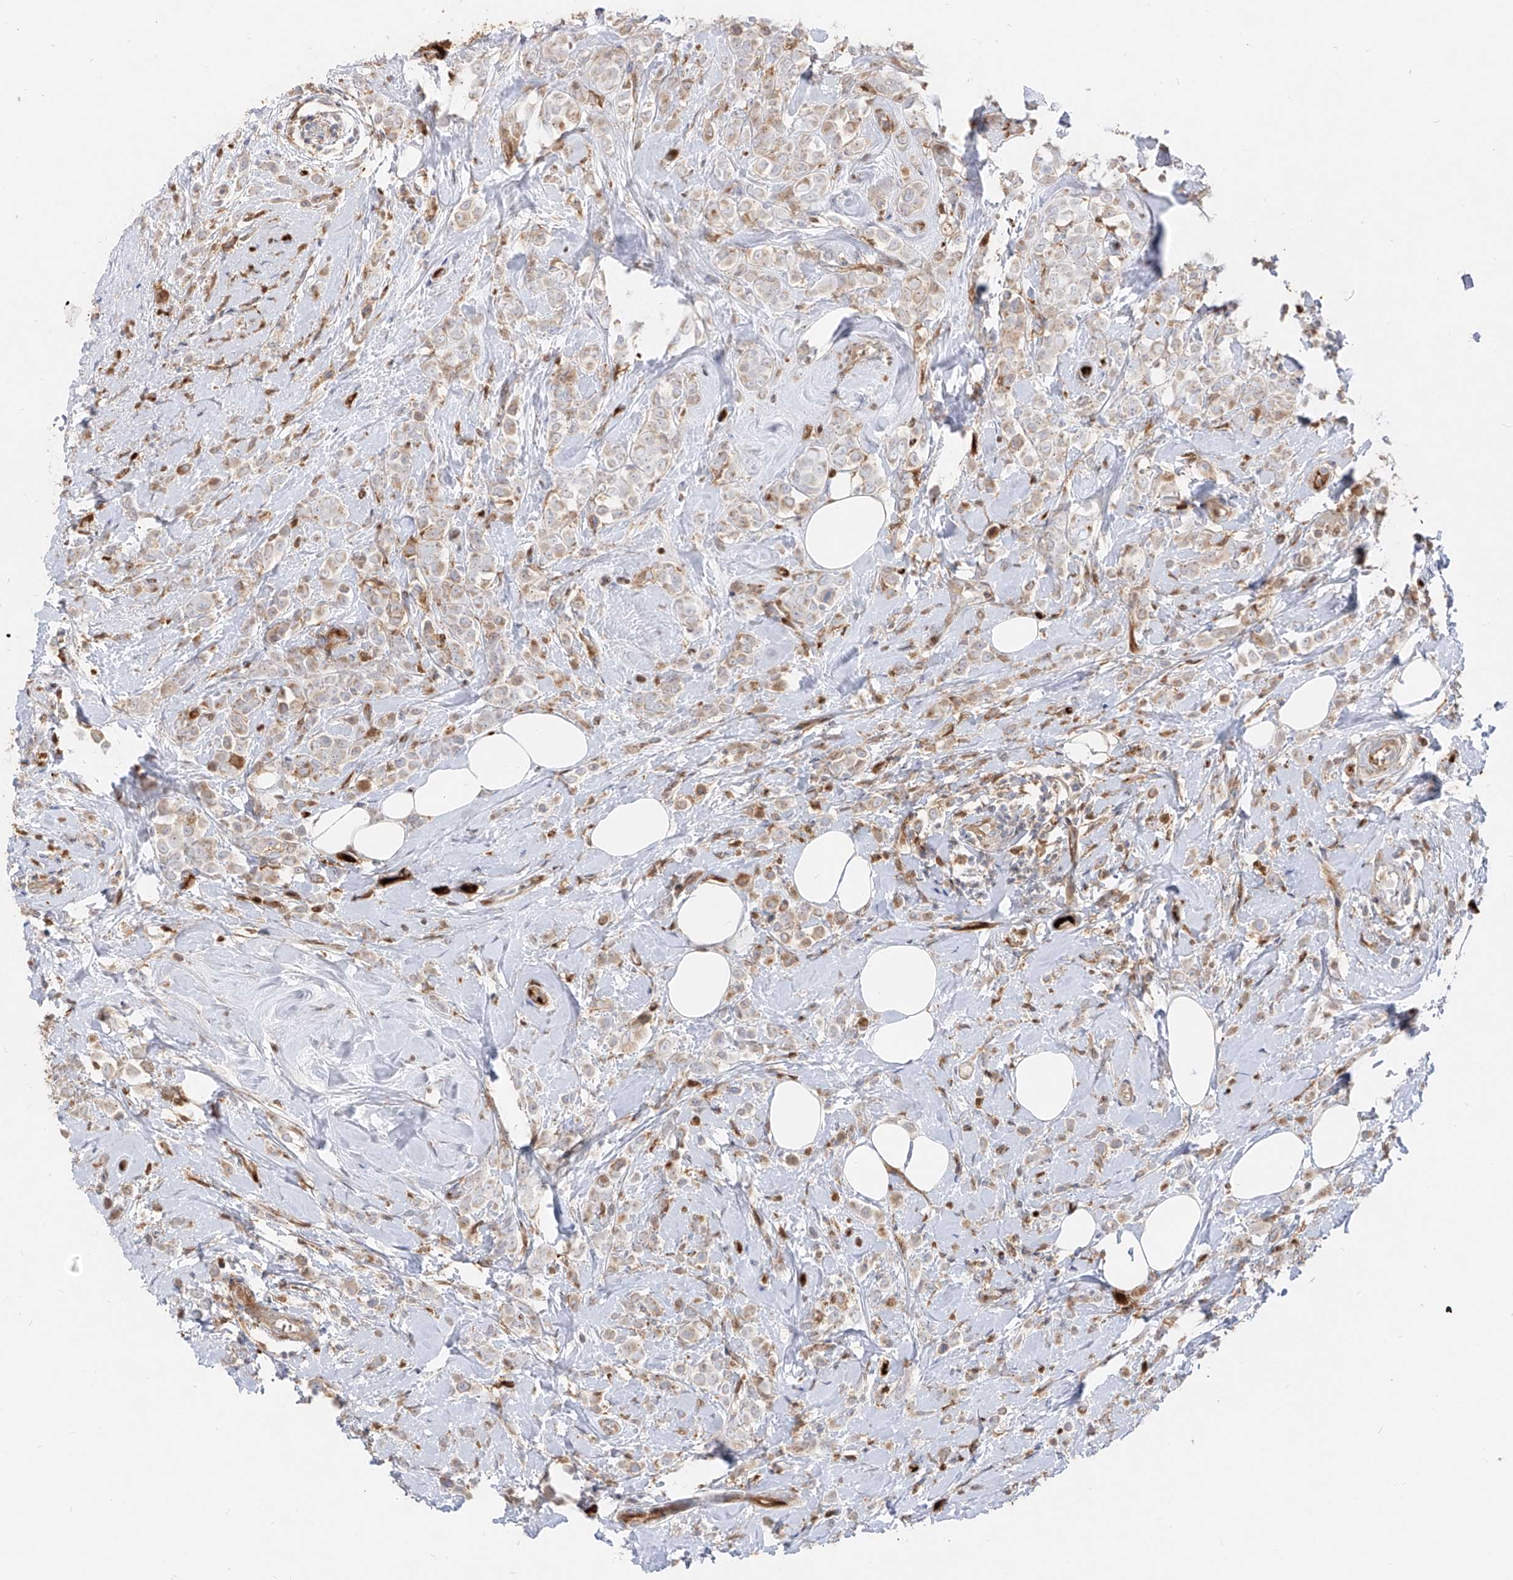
{"staining": {"intensity": "moderate", "quantity": "25%-75%", "location": "cytoplasmic/membranous"}, "tissue": "breast cancer", "cell_type": "Tumor cells", "image_type": "cancer", "snomed": [{"axis": "morphology", "description": "Lobular carcinoma"}, {"axis": "topography", "description": "Breast"}], "caption": "Breast cancer (lobular carcinoma) was stained to show a protein in brown. There is medium levels of moderate cytoplasmic/membranous expression in approximately 25%-75% of tumor cells. (Stains: DAB in brown, nuclei in blue, Microscopy: brightfield microscopy at high magnification).", "gene": "KYNU", "patient": {"sex": "female", "age": 47}}